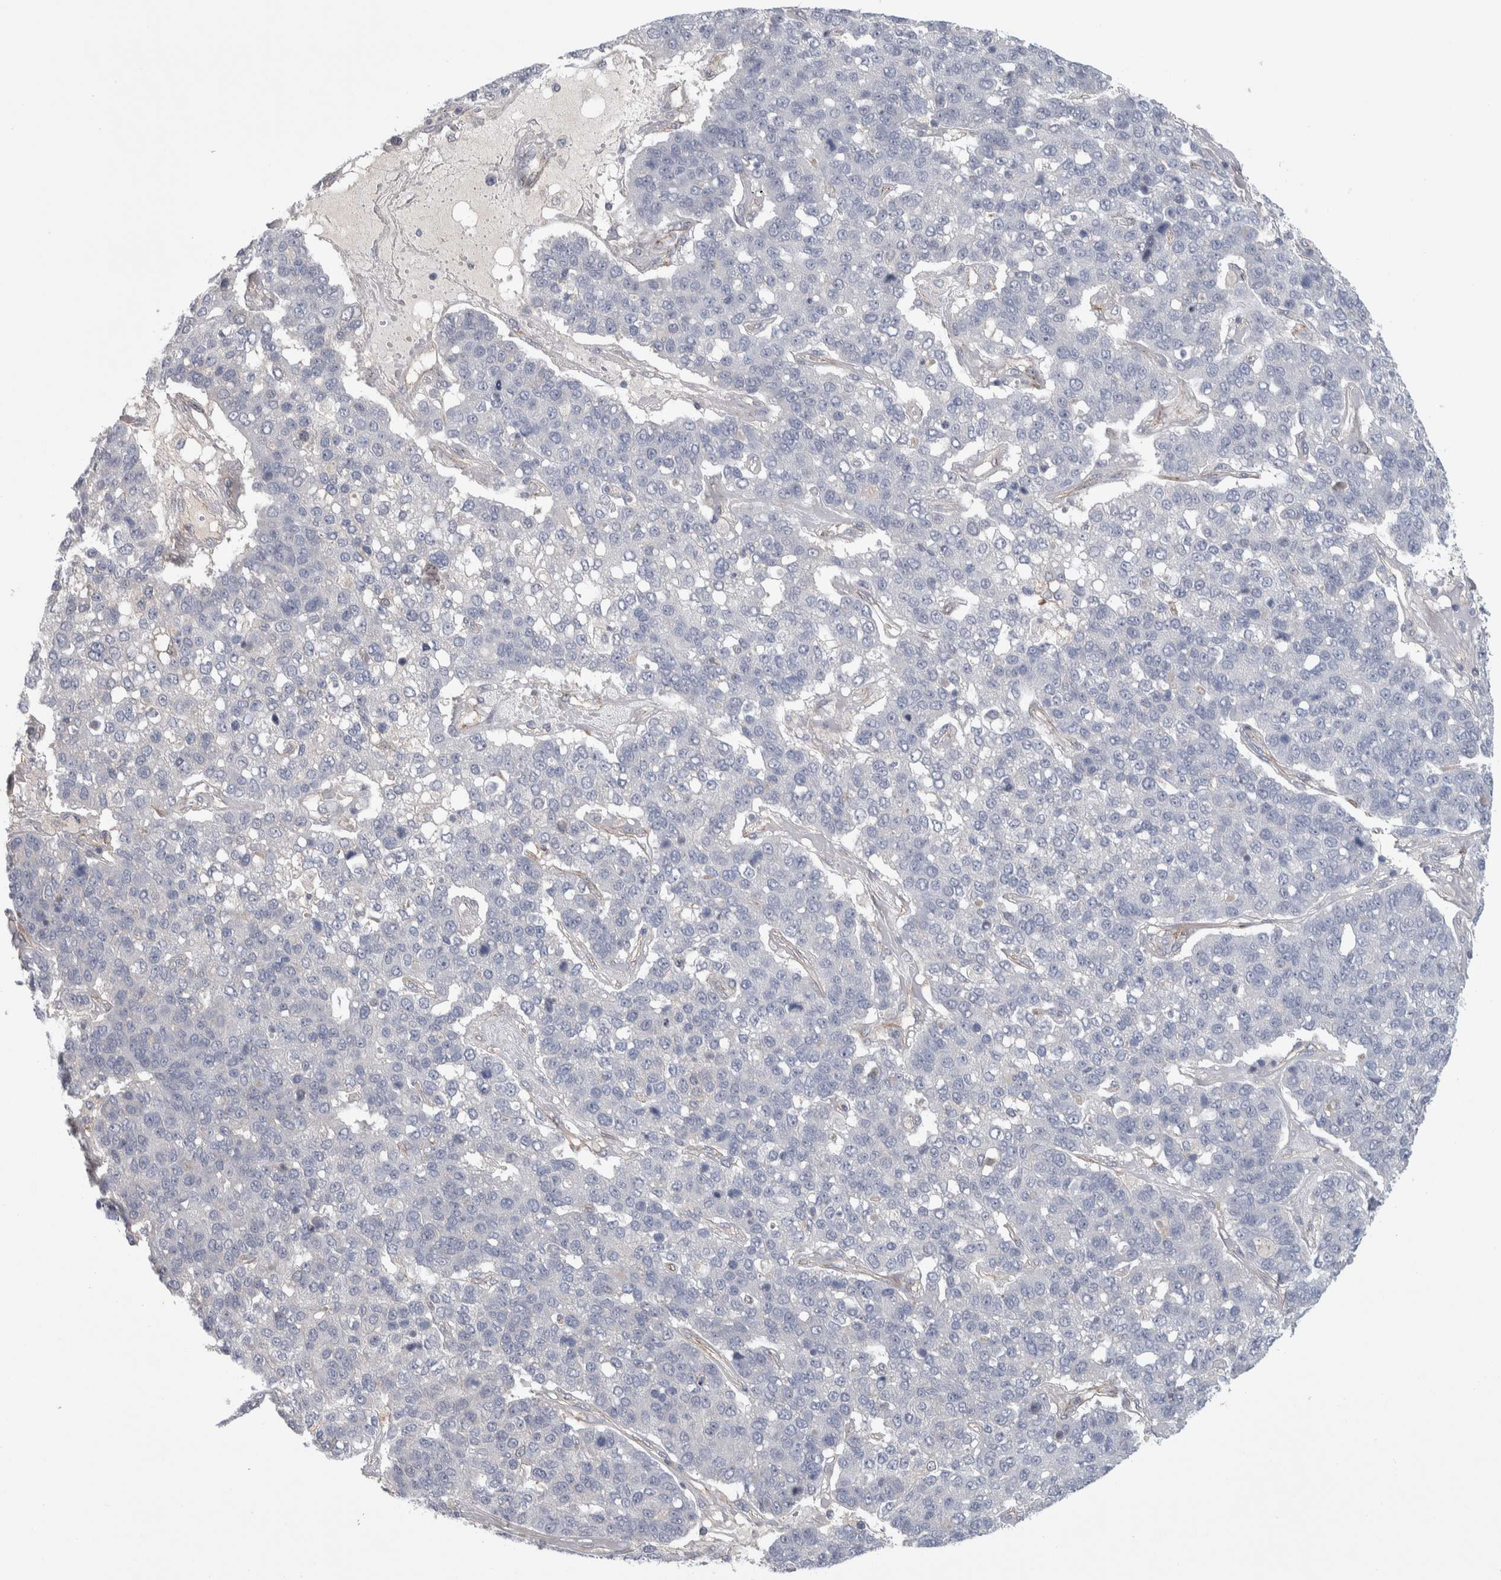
{"staining": {"intensity": "negative", "quantity": "none", "location": "none"}, "tissue": "pancreatic cancer", "cell_type": "Tumor cells", "image_type": "cancer", "snomed": [{"axis": "morphology", "description": "Adenocarcinoma, NOS"}, {"axis": "topography", "description": "Pancreas"}], "caption": "High power microscopy histopathology image of an IHC histopathology image of pancreatic adenocarcinoma, revealing no significant positivity in tumor cells.", "gene": "ZNF862", "patient": {"sex": "female", "age": 61}}